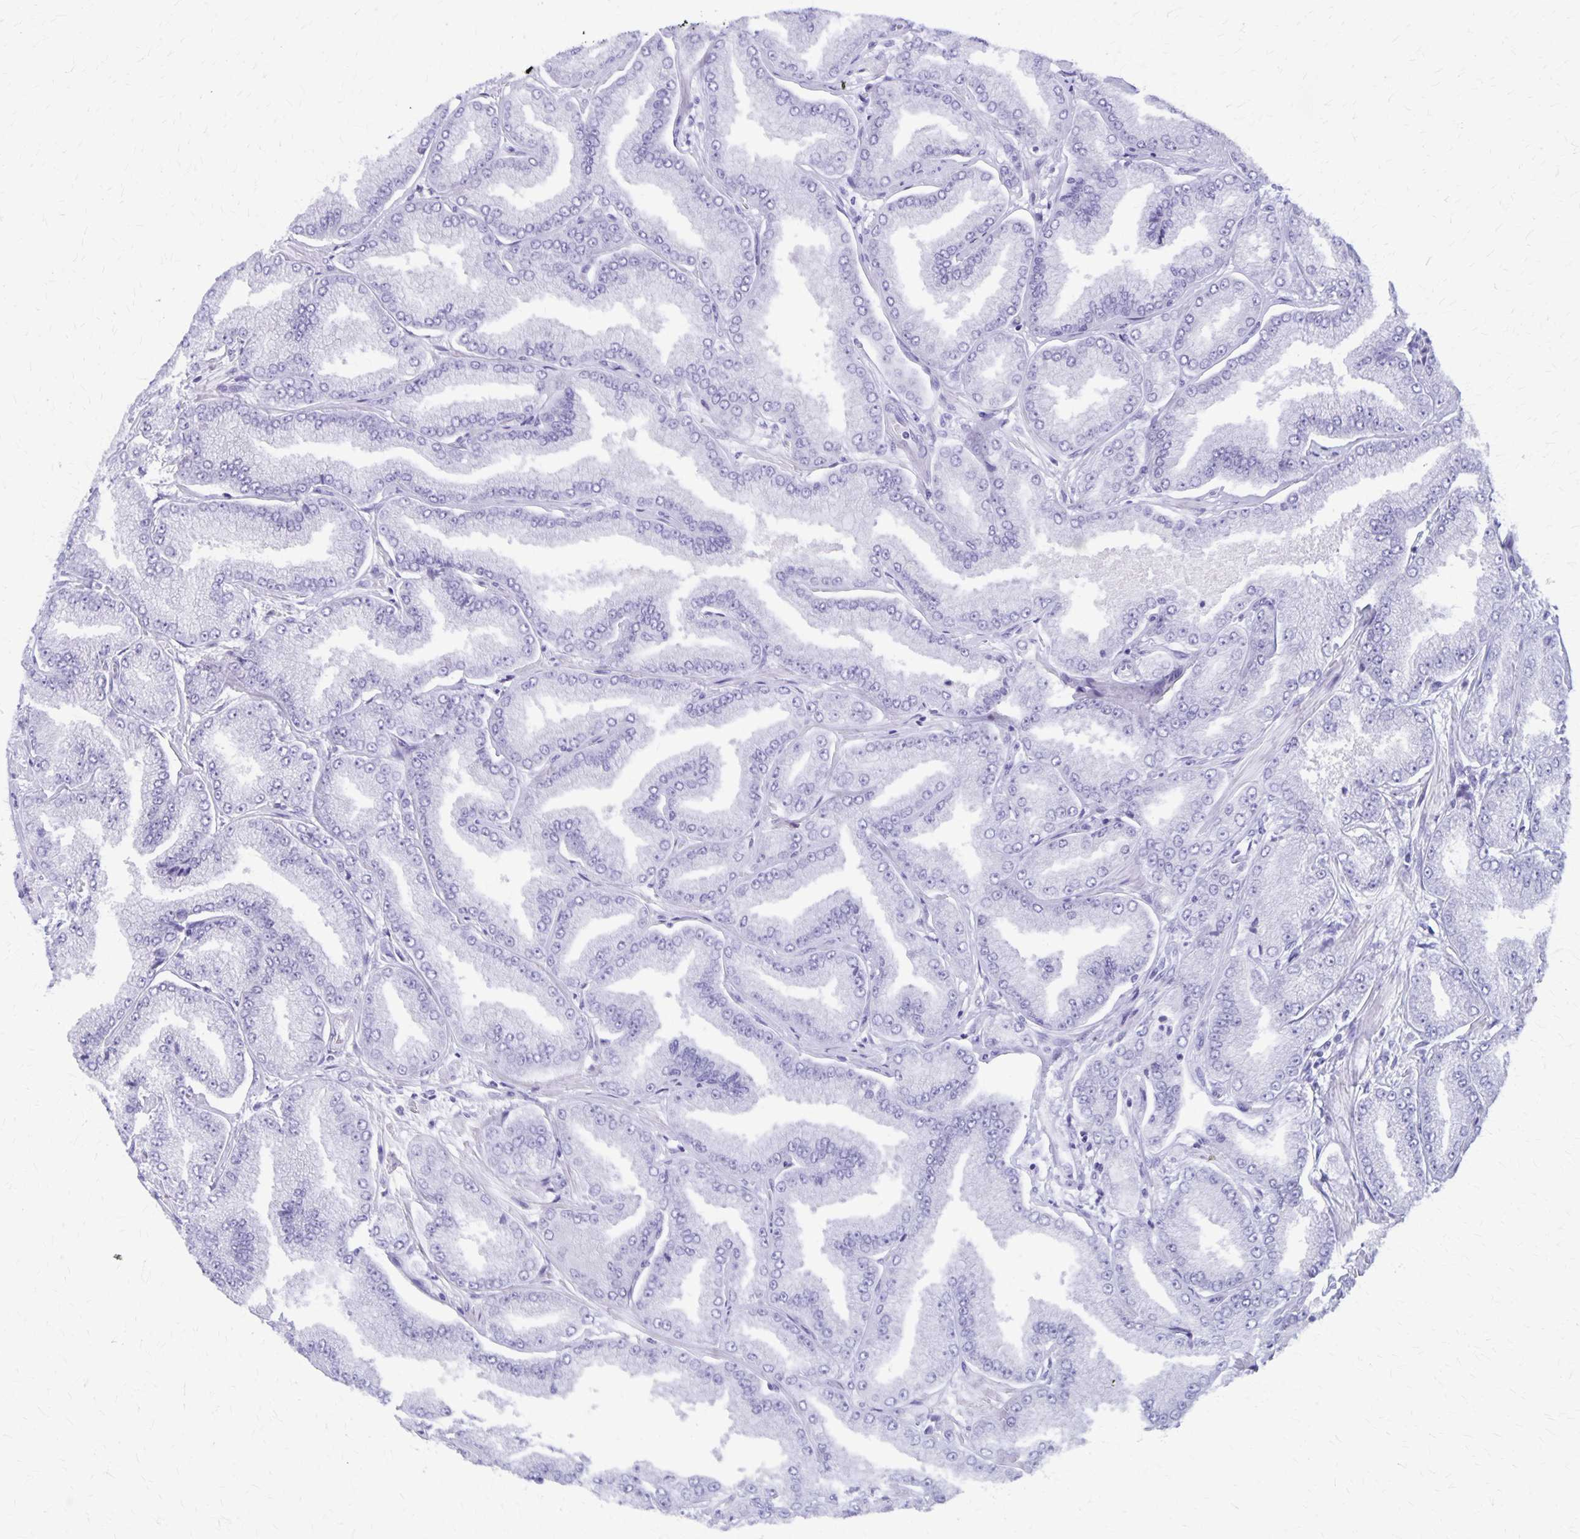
{"staining": {"intensity": "negative", "quantity": "none", "location": "none"}, "tissue": "prostate cancer", "cell_type": "Tumor cells", "image_type": "cancer", "snomed": [{"axis": "morphology", "description": "Adenocarcinoma, Low grade"}, {"axis": "topography", "description": "Prostate"}], "caption": "This histopathology image is of low-grade adenocarcinoma (prostate) stained with immunohistochemistry (IHC) to label a protein in brown with the nuclei are counter-stained blue. There is no positivity in tumor cells.", "gene": "DEFA5", "patient": {"sex": "male", "age": 55}}